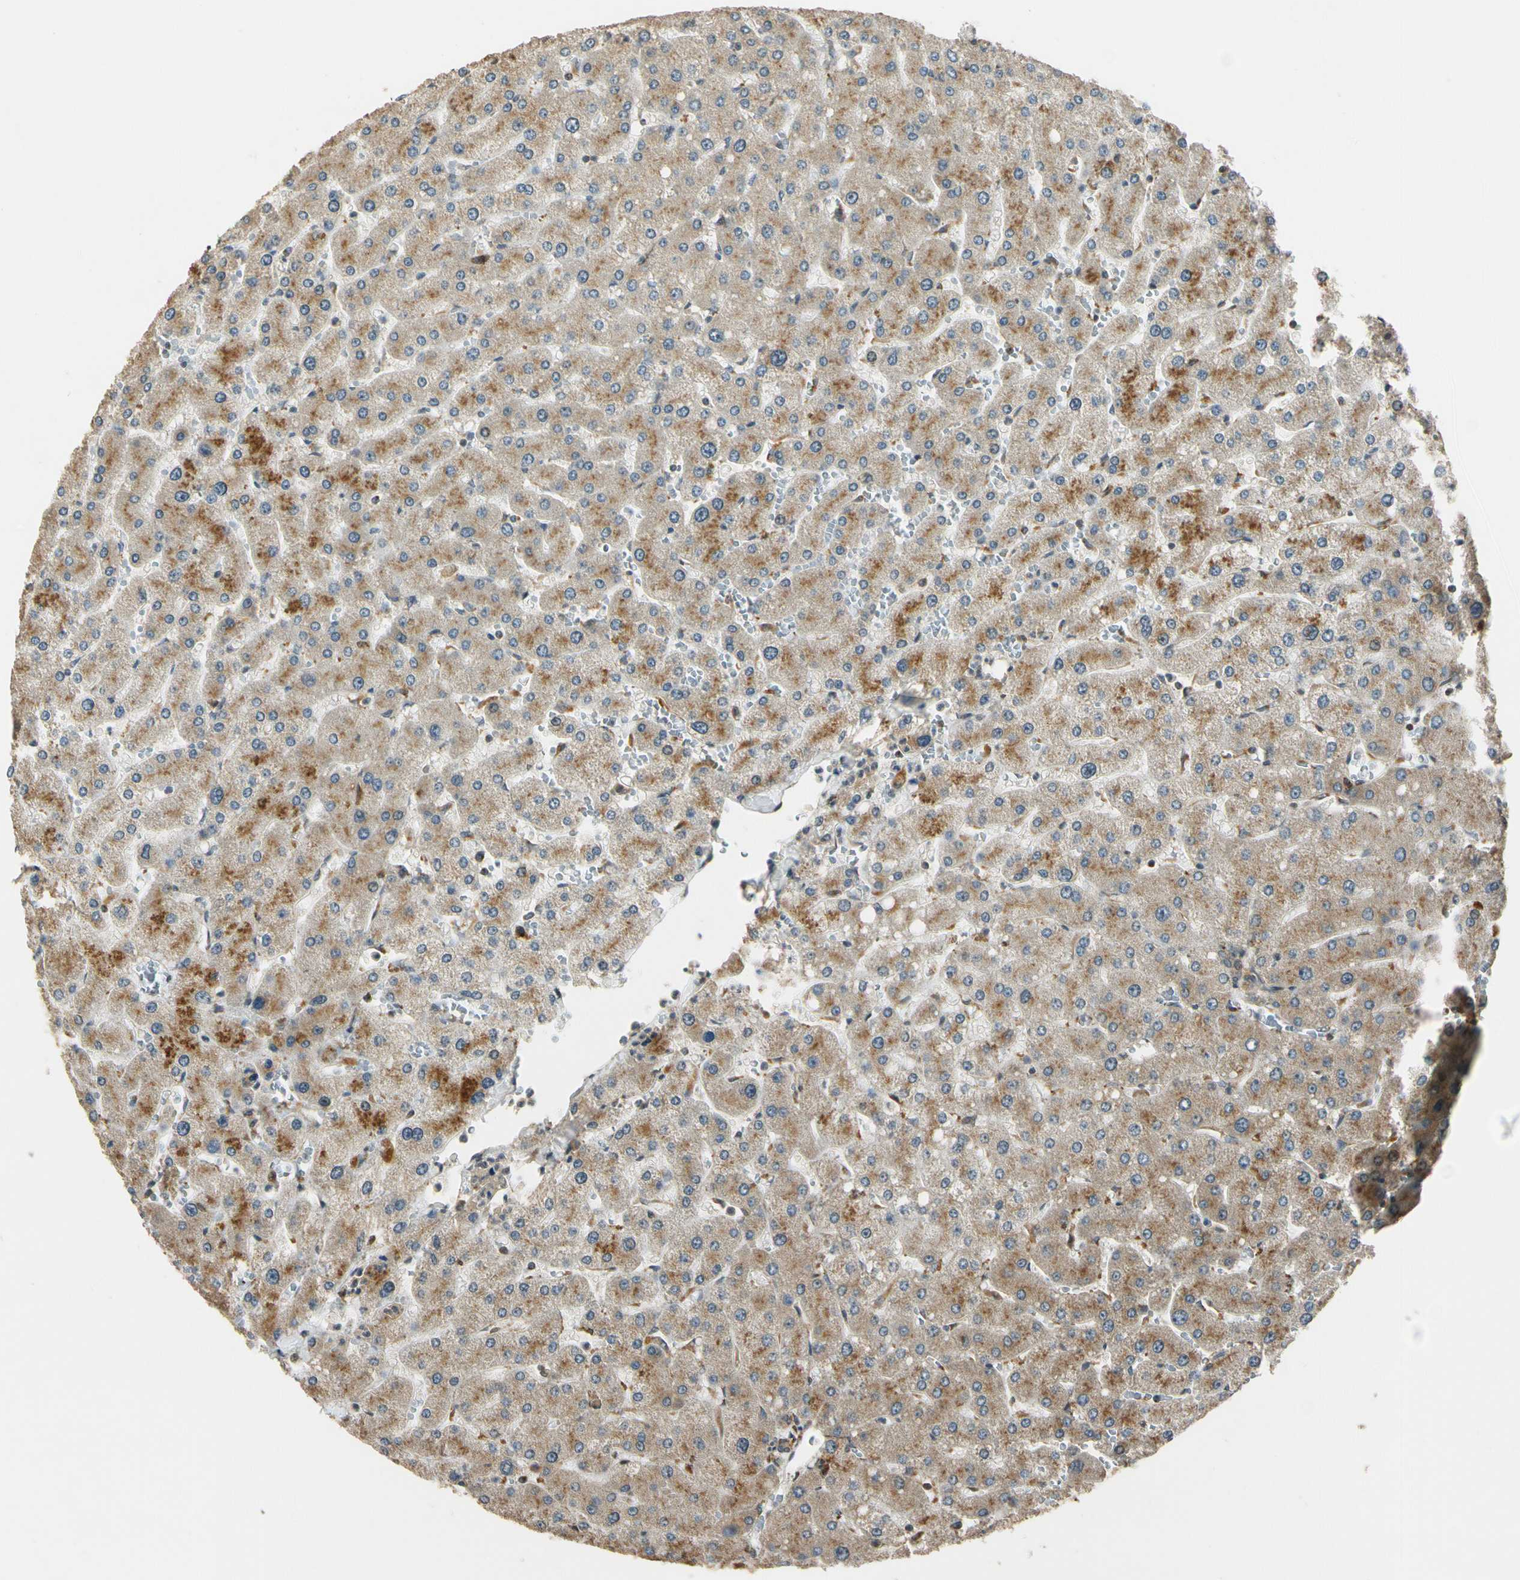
{"staining": {"intensity": "moderate", "quantity": "25%-75%", "location": "cytoplasmic/membranous"}, "tissue": "liver", "cell_type": "Hepatocytes", "image_type": "normal", "snomed": [{"axis": "morphology", "description": "Normal tissue, NOS"}, {"axis": "topography", "description": "Liver"}], "caption": "An immunohistochemistry image of unremarkable tissue is shown. Protein staining in brown shows moderate cytoplasmic/membranous positivity in liver within hepatocytes.", "gene": "LAMTOR1", "patient": {"sex": "male", "age": 55}}